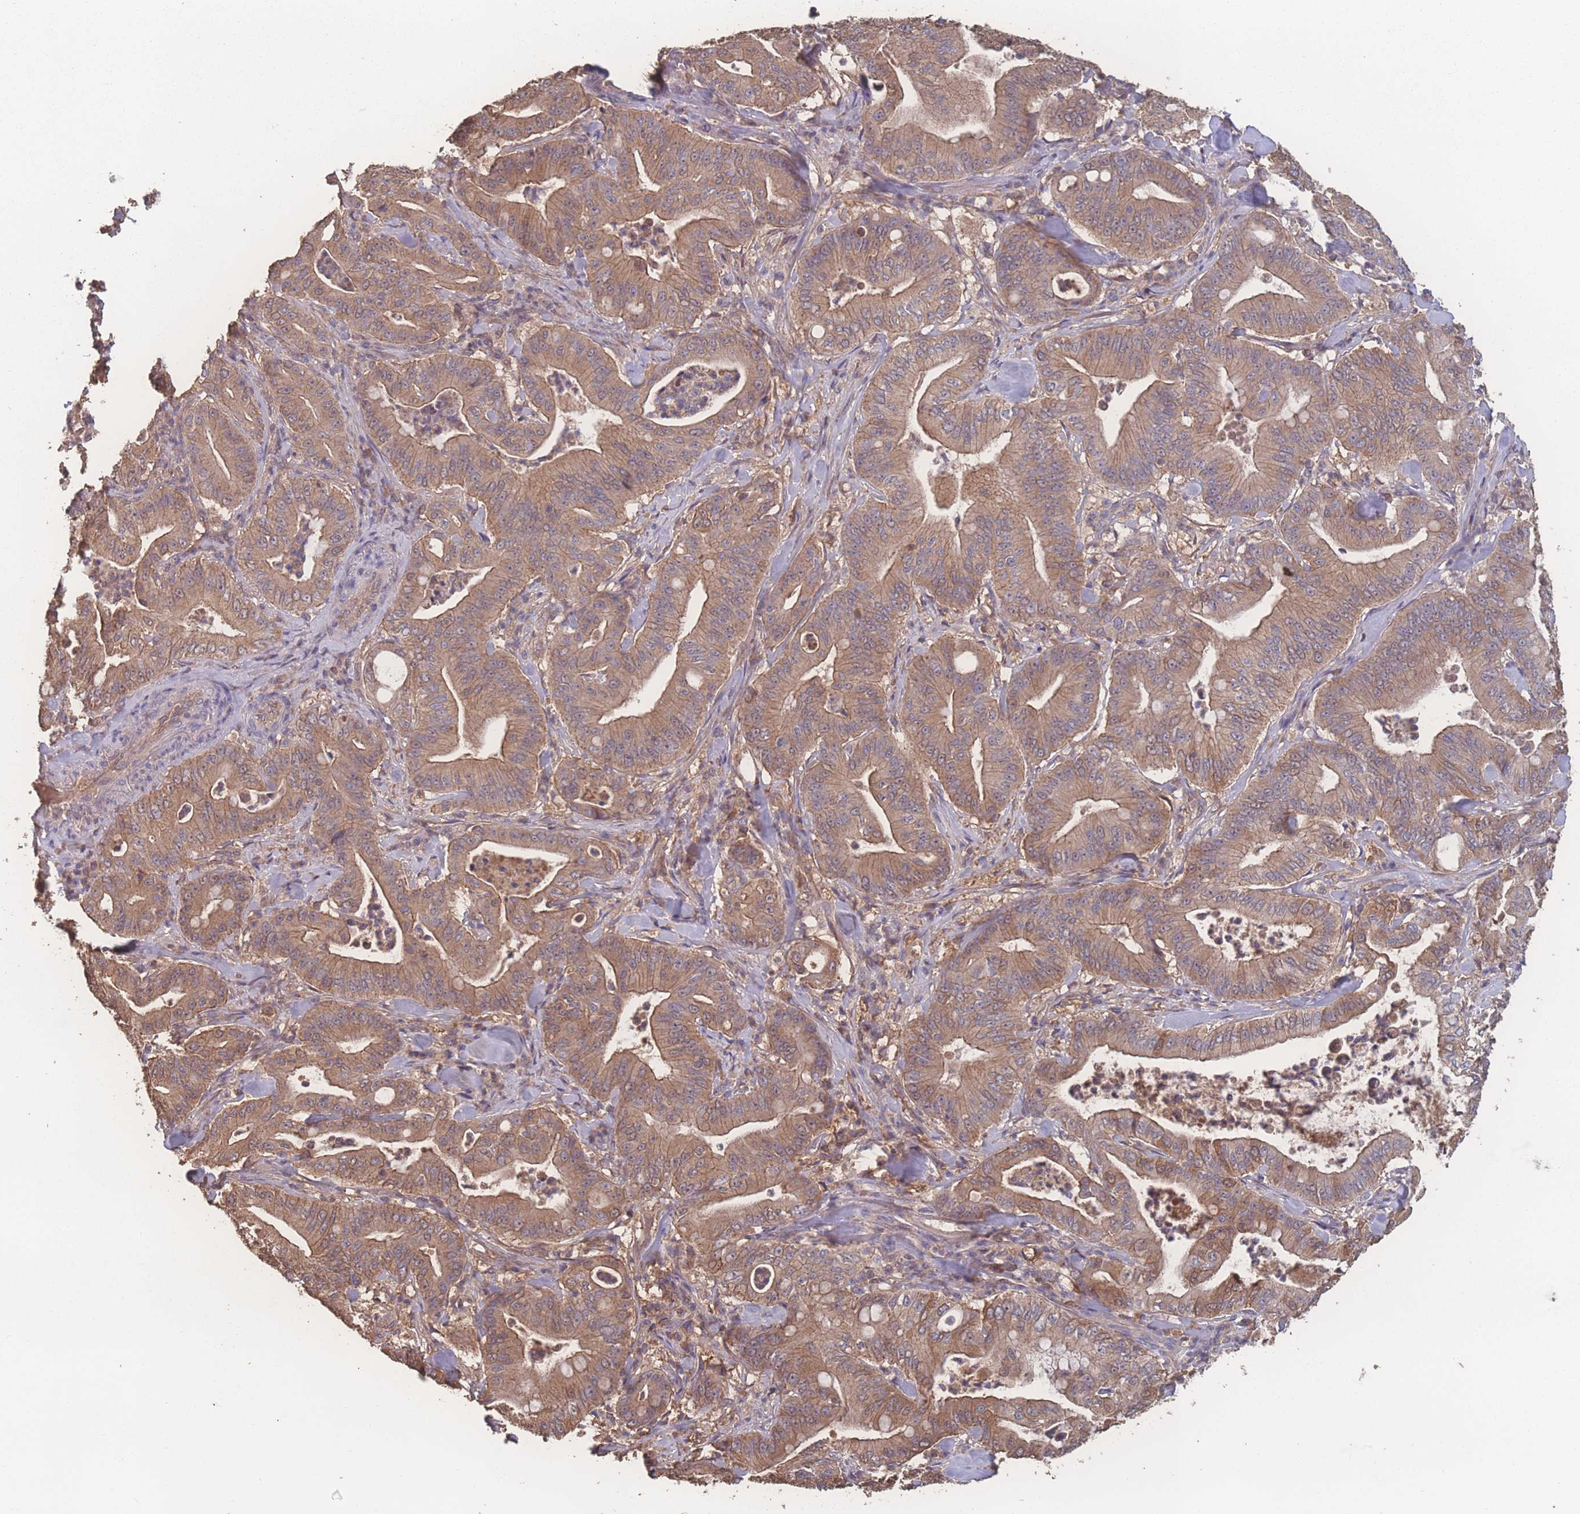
{"staining": {"intensity": "moderate", "quantity": ">75%", "location": "cytoplasmic/membranous"}, "tissue": "pancreatic cancer", "cell_type": "Tumor cells", "image_type": "cancer", "snomed": [{"axis": "morphology", "description": "Adenocarcinoma, NOS"}, {"axis": "topography", "description": "Pancreas"}], "caption": "This is a histology image of immunohistochemistry (IHC) staining of pancreatic cancer (adenocarcinoma), which shows moderate positivity in the cytoplasmic/membranous of tumor cells.", "gene": "ATXN10", "patient": {"sex": "male", "age": 71}}